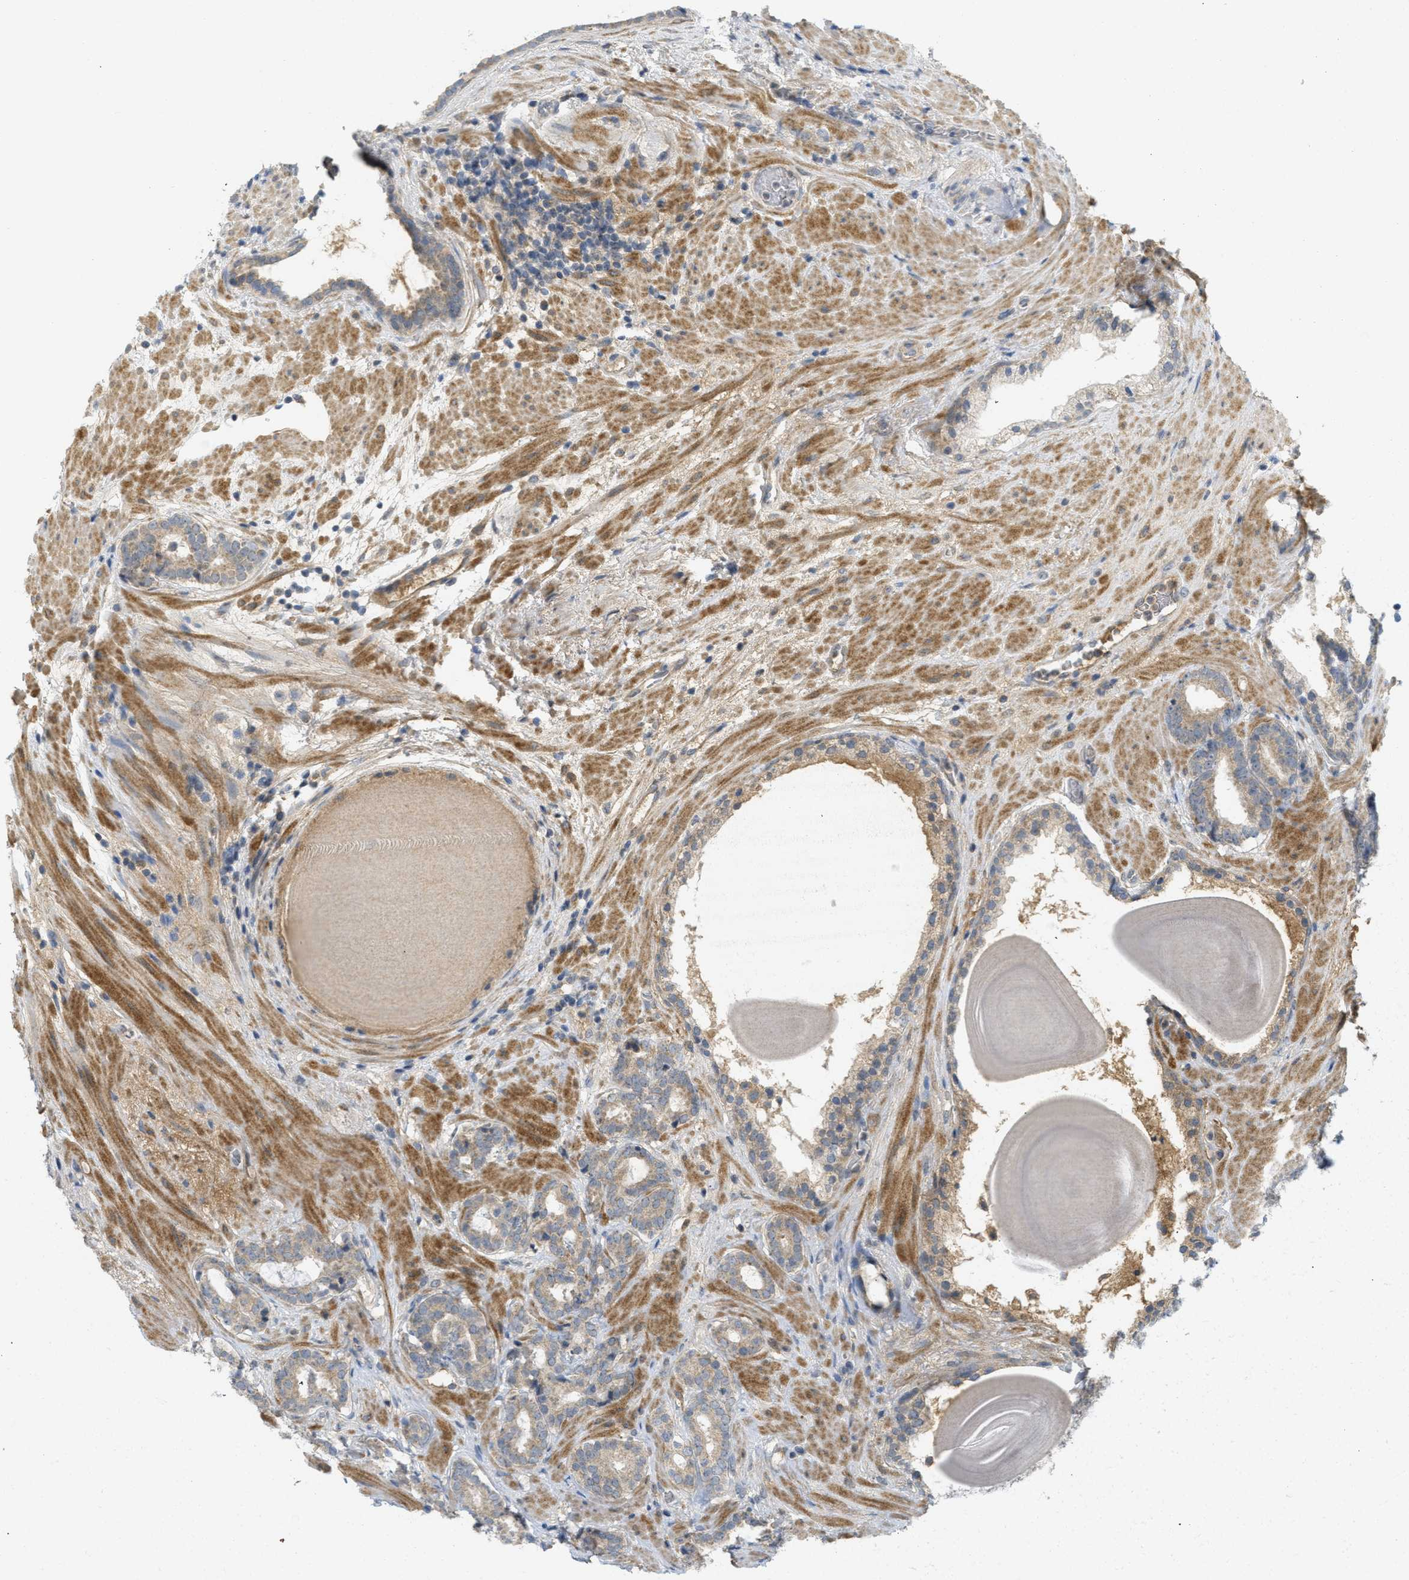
{"staining": {"intensity": "weak", "quantity": ">75%", "location": "cytoplasmic/membranous"}, "tissue": "prostate cancer", "cell_type": "Tumor cells", "image_type": "cancer", "snomed": [{"axis": "morphology", "description": "Adenocarcinoma, Low grade"}, {"axis": "topography", "description": "Prostate"}], "caption": "Prostate adenocarcinoma (low-grade) was stained to show a protein in brown. There is low levels of weak cytoplasmic/membranous staining in about >75% of tumor cells.", "gene": "PROC", "patient": {"sex": "male", "age": 69}}